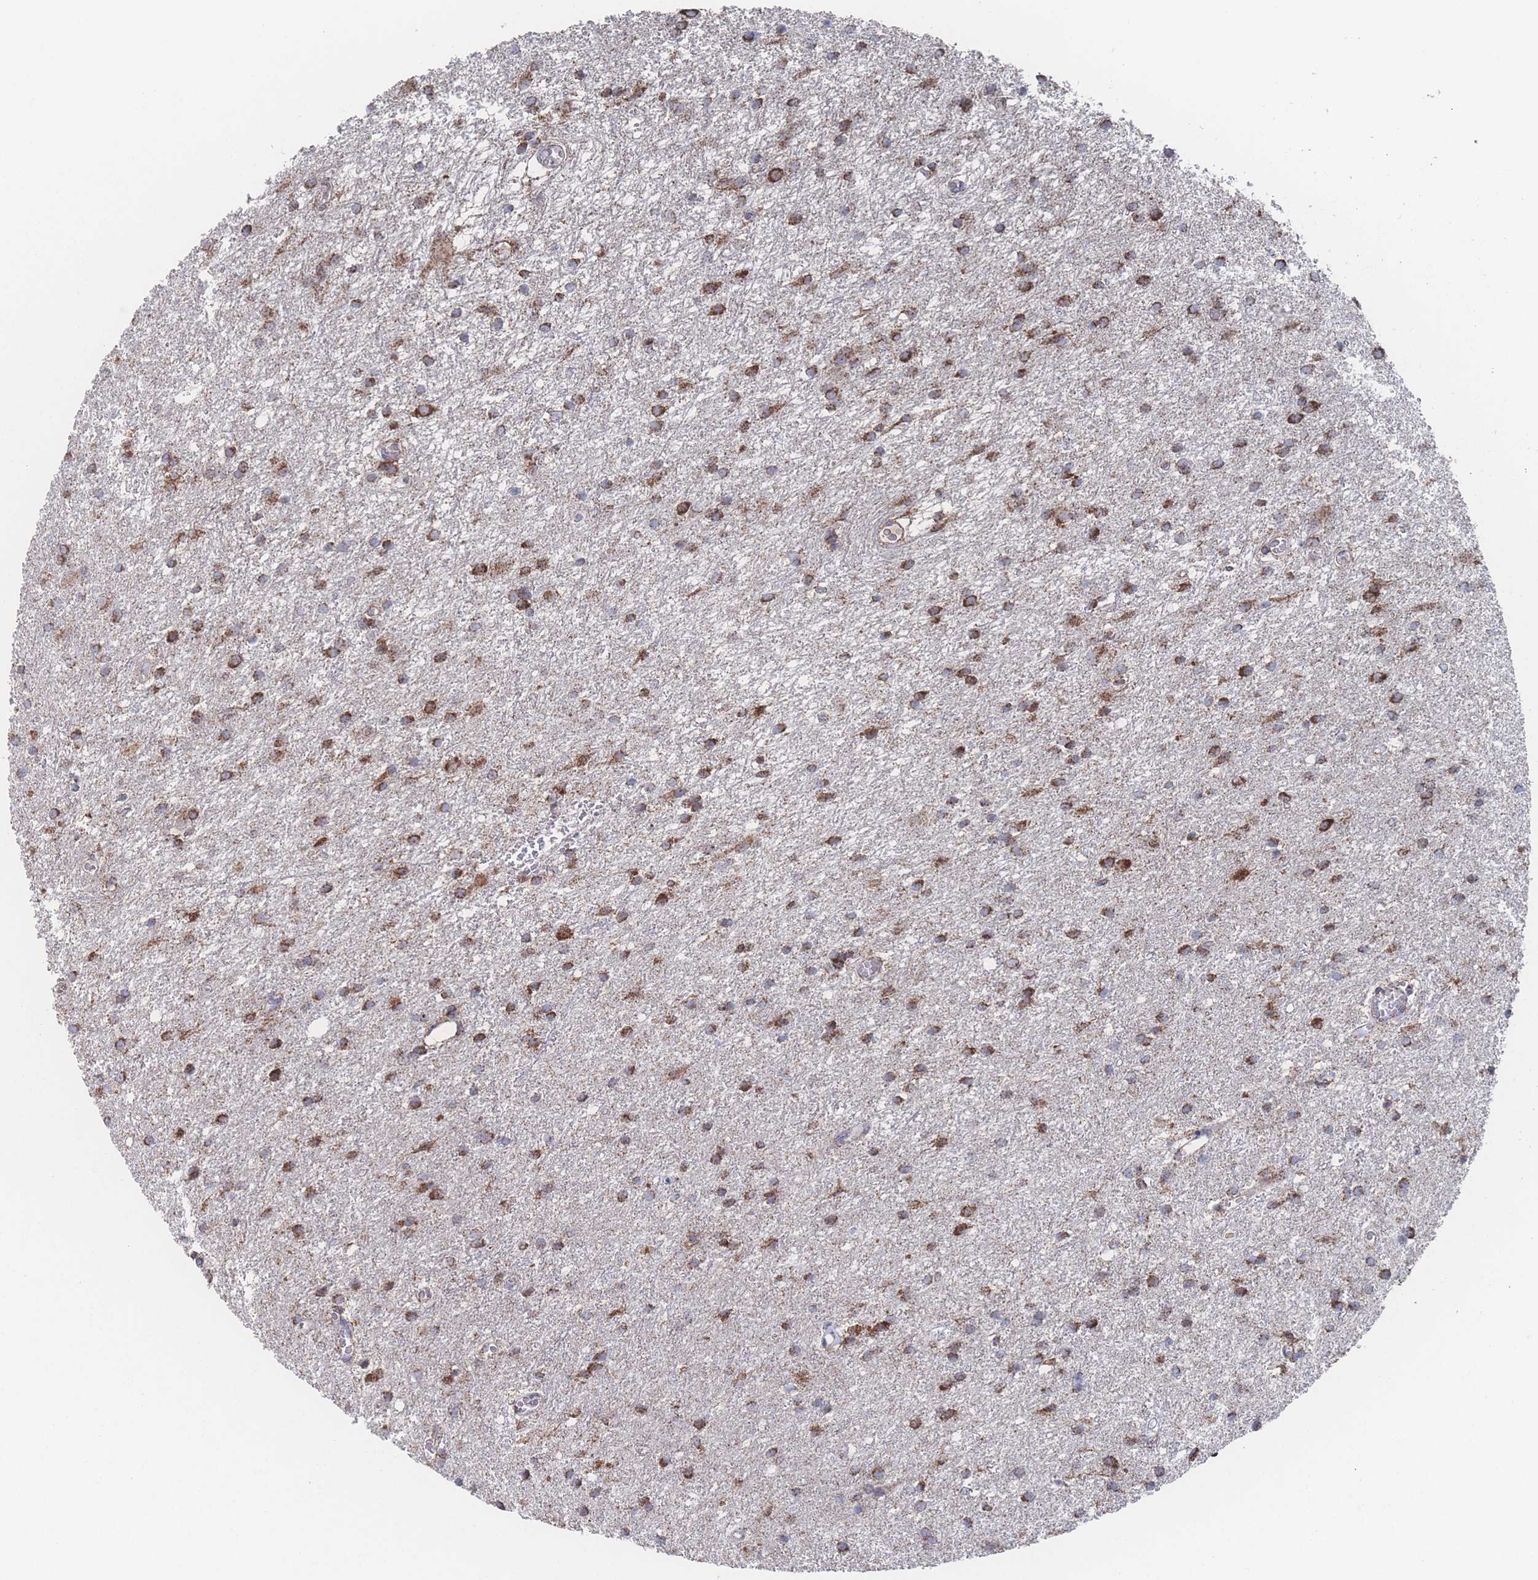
{"staining": {"intensity": "strong", "quantity": ">75%", "location": "cytoplasmic/membranous"}, "tissue": "glioma", "cell_type": "Tumor cells", "image_type": "cancer", "snomed": [{"axis": "morphology", "description": "Glioma, malignant, High grade"}, {"axis": "topography", "description": "Brain"}], "caption": "This is an image of immunohistochemistry staining of malignant high-grade glioma, which shows strong expression in the cytoplasmic/membranous of tumor cells.", "gene": "PEX14", "patient": {"sex": "female", "age": 50}}